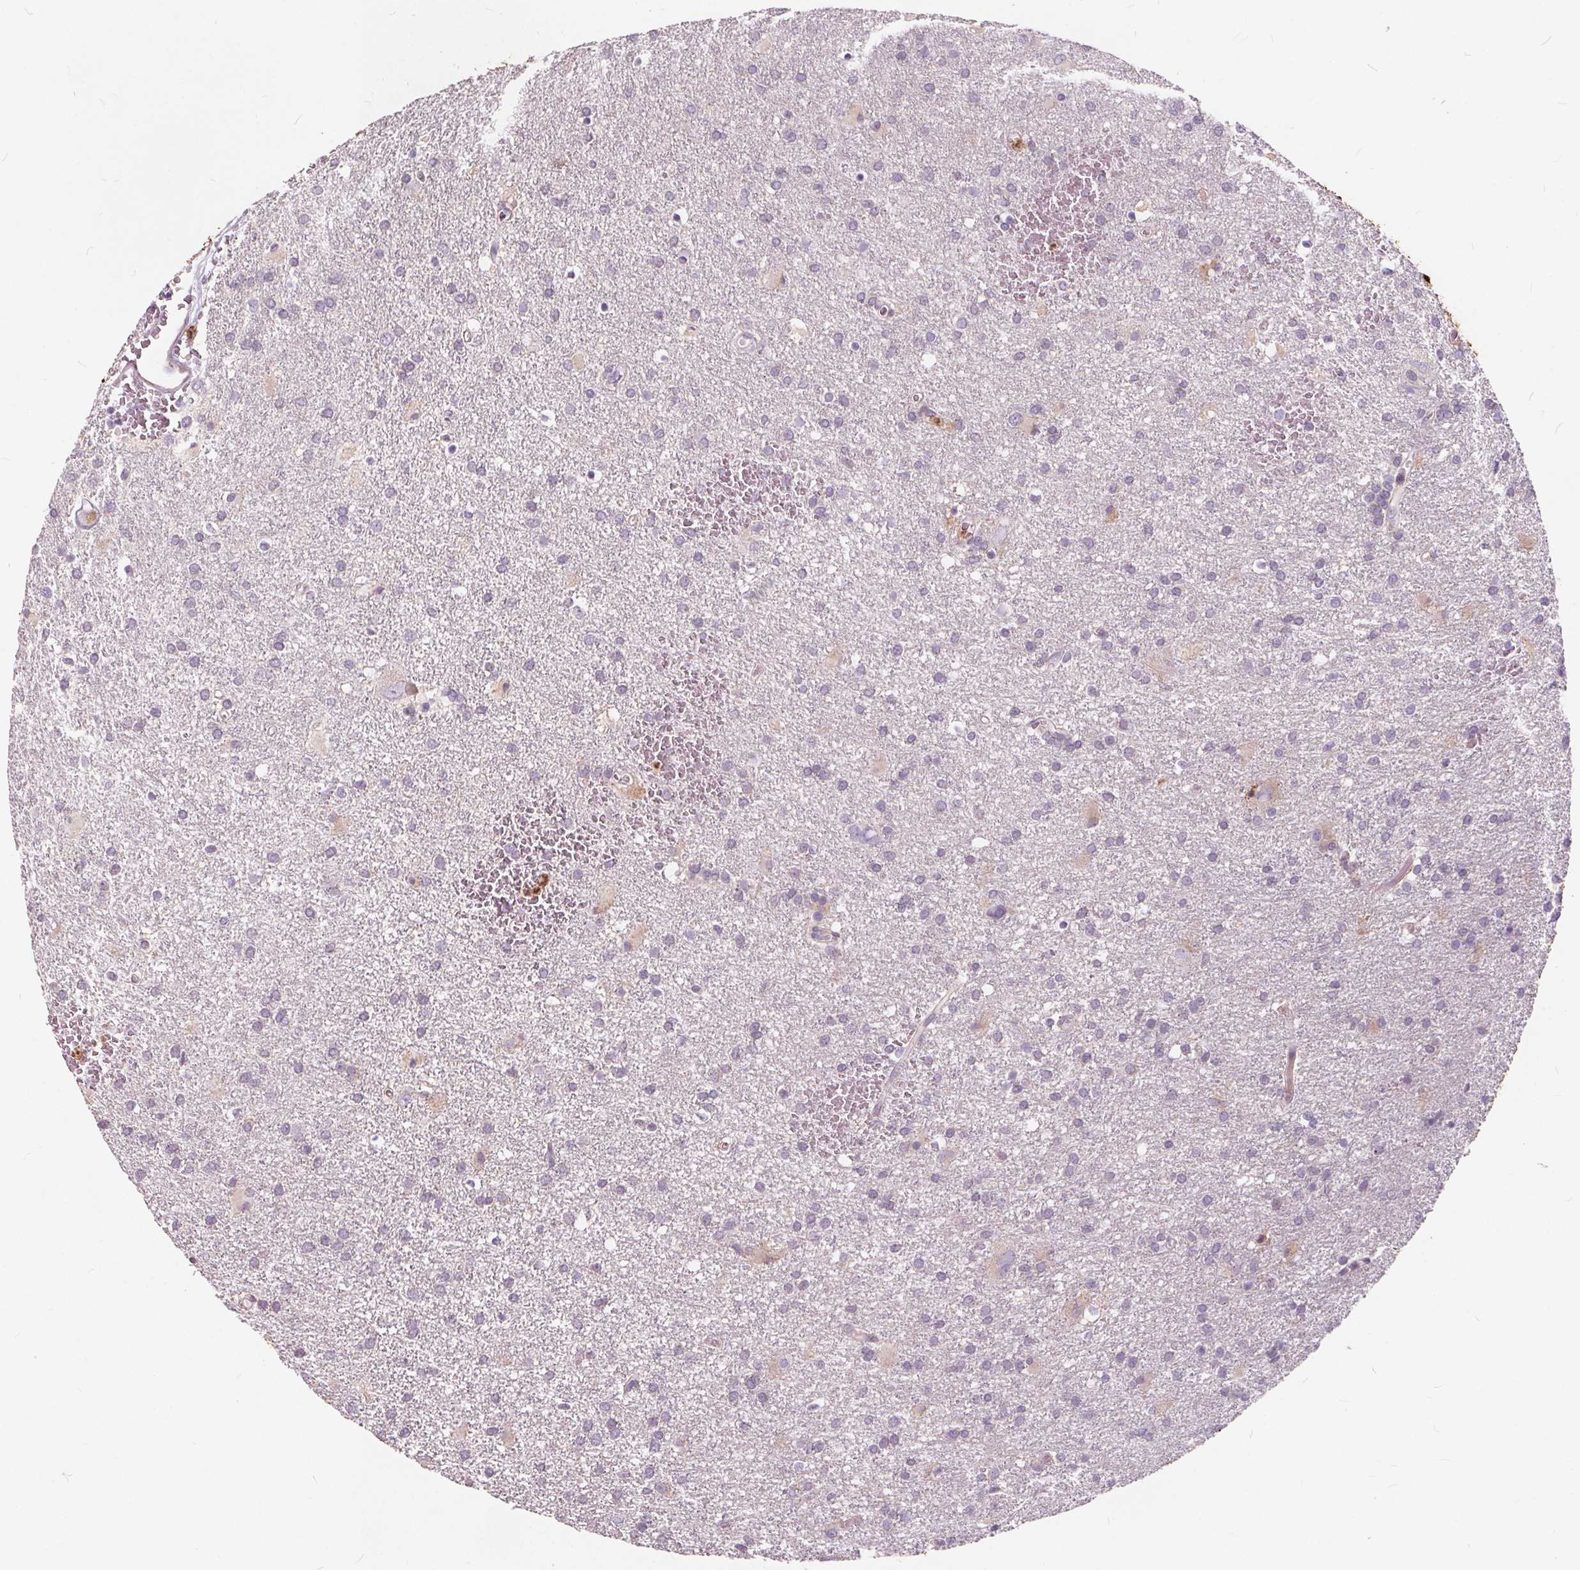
{"staining": {"intensity": "negative", "quantity": "none", "location": "none"}, "tissue": "glioma", "cell_type": "Tumor cells", "image_type": "cancer", "snomed": [{"axis": "morphology", "description": "Glioma, malignant, Low grade"}, {"axis": "topography", "description": "Brain"}], "caption": "Tumor cells show no significant positivity in low-grade glioma (malignant). (DAB (3,3'-diaminobenzidine) IHC with hematoxylin counter stain).", "gene": "HAAO", "patient": {"sex": "male", "age": 66}}